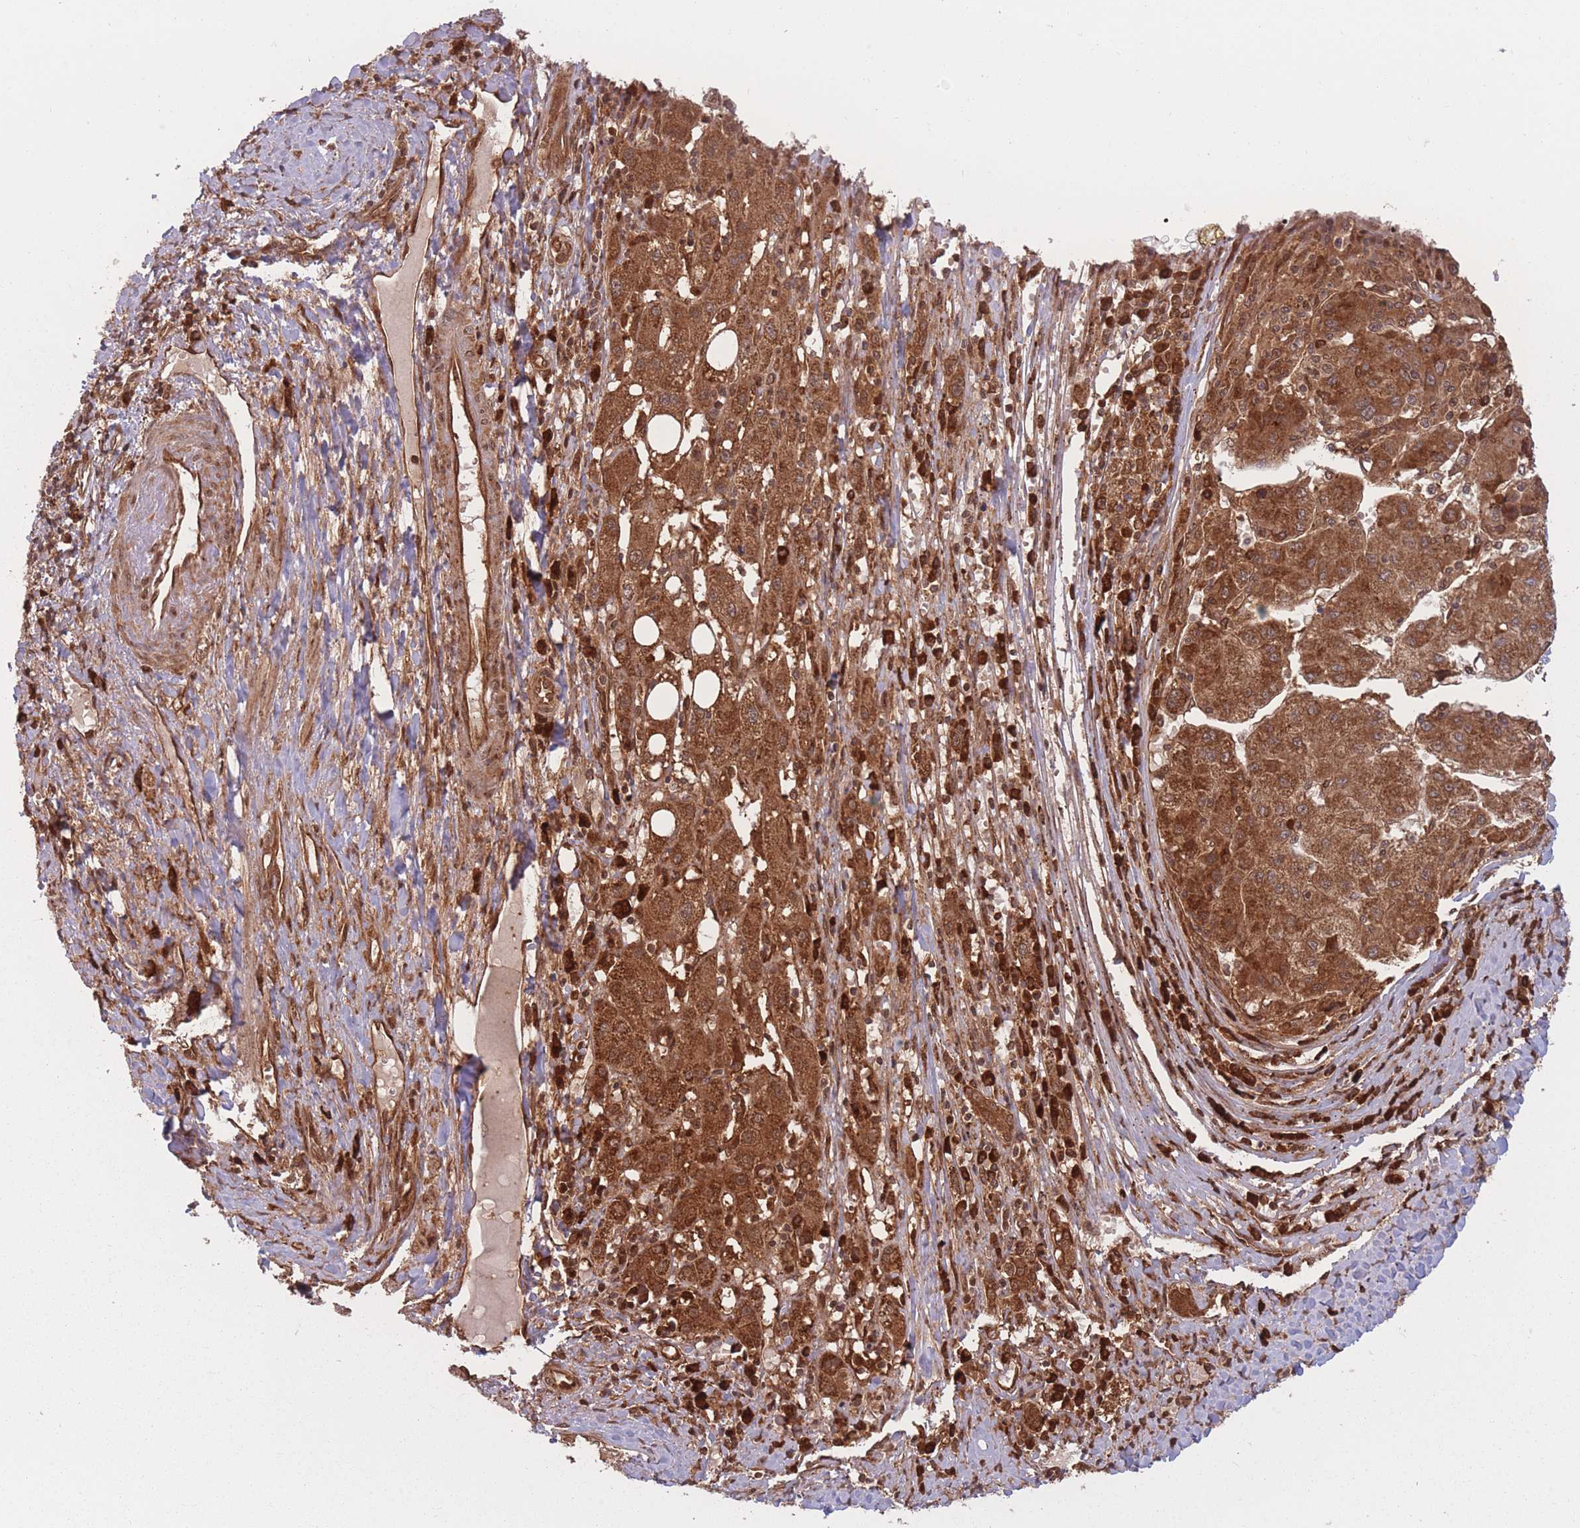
{"staining": {"intensity": "strong", "quantity": ">75%", "location": "cytoplasmic/membranous"}, "tissue": "liver cancer", "cell_type": "Tumor cells", "image_type": "cancer", "snomed": [{"axis": "morphology", "description": "Carcinoma, Hepatocellular, NOS"}, {"axis": "topography", "description": "Liver"}], "caption": "This is an image of immunohistochemistry (IHC) staining of liver cancer, which shows strong expression in the cytoplasmic/membranous of tumor cells.", "gene": "PODXL2", "patient": {"sex": "male", "age": 72}}